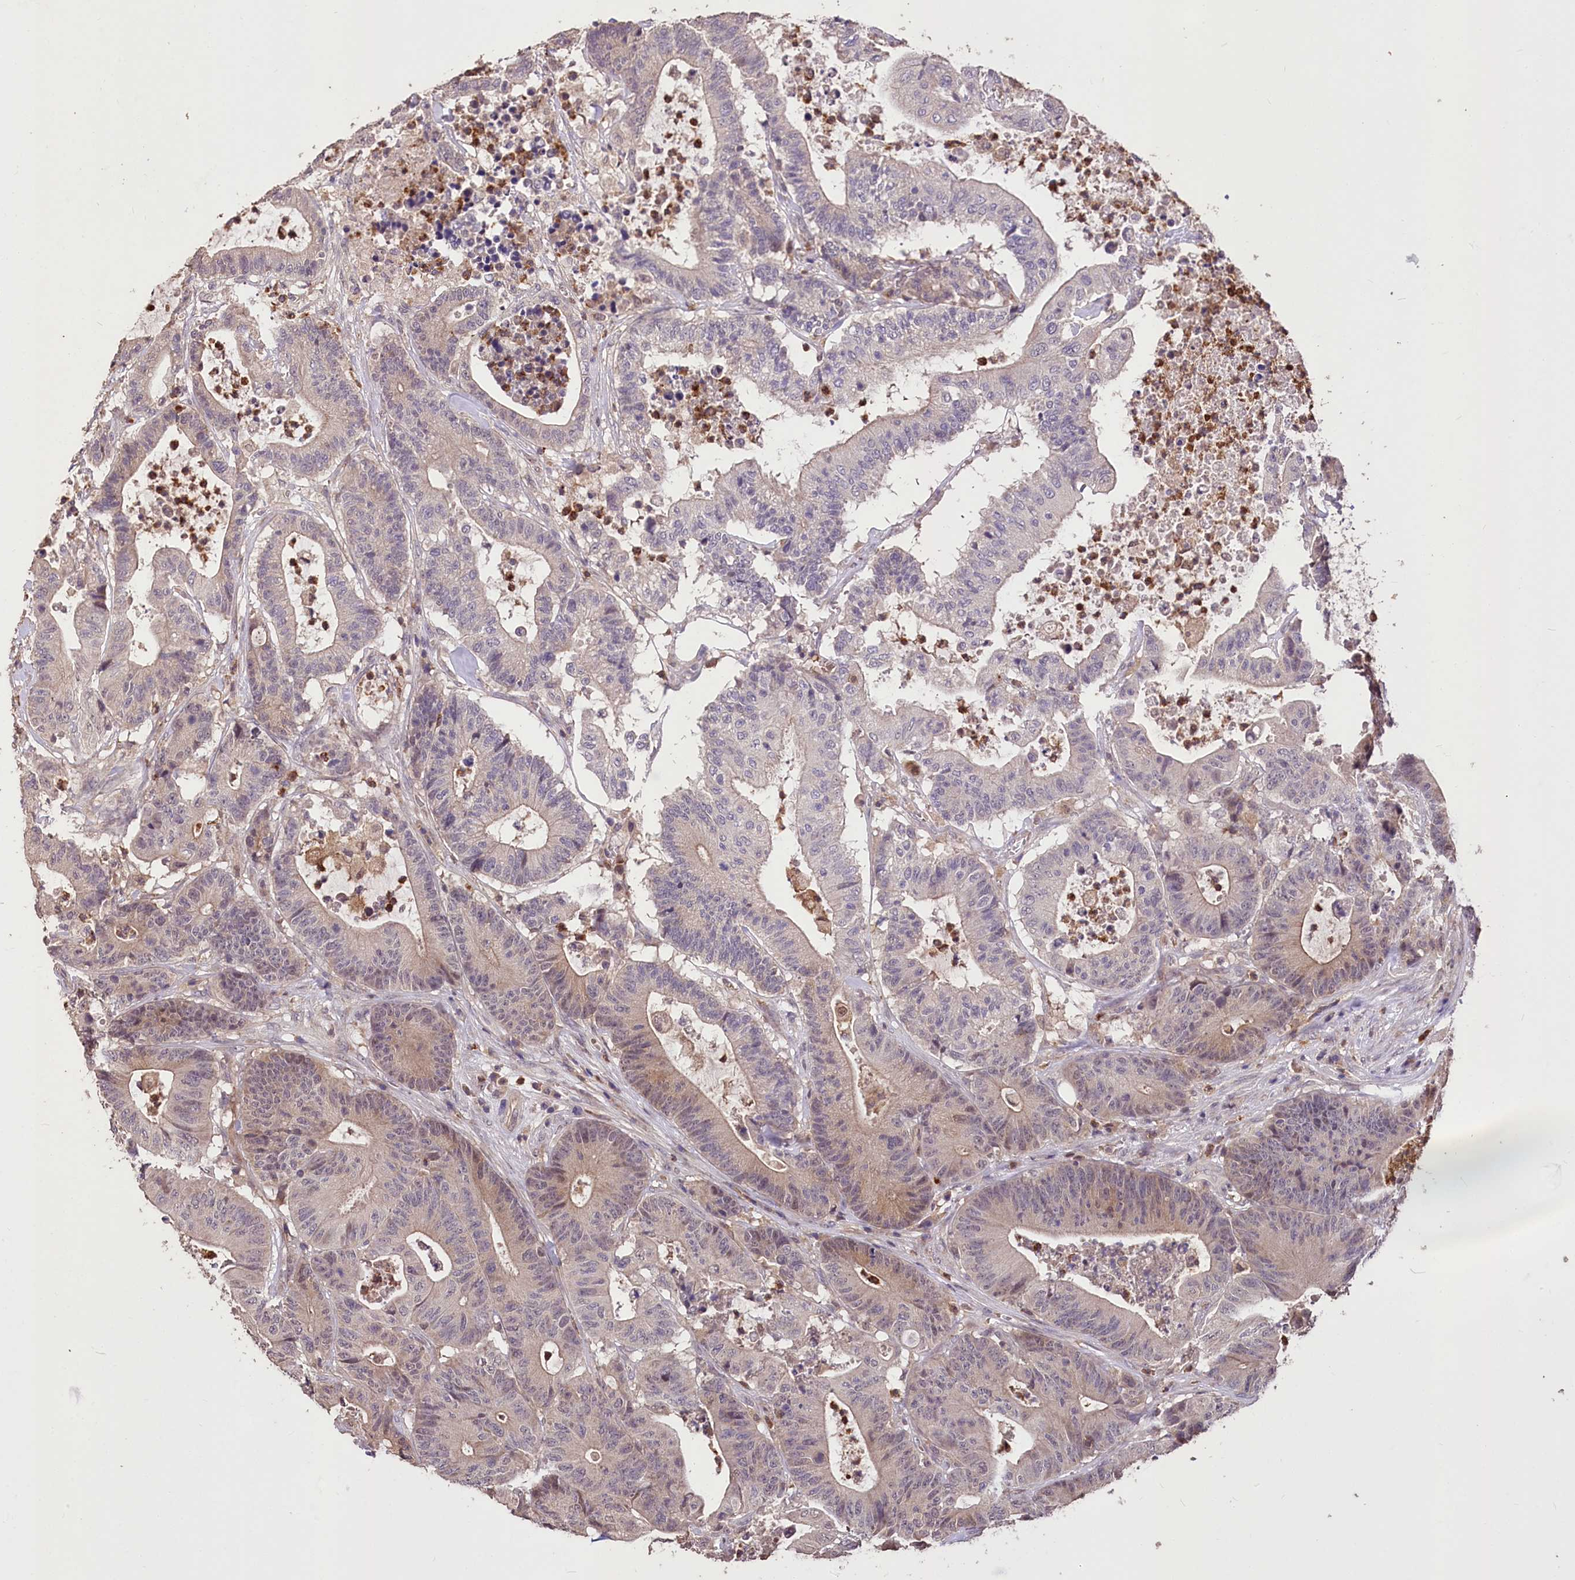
{"staining": {"intensity": "weak", "quantity": "<25%", "location": "cytoplasmic/membranous"}, "tissue": "colorectal cancer", "cell_type": "Tumor cells", "image_type": "cancer", "snomed": [{"axis": "morphology", "description": "Adenocarcinoma, NOS"}, {"axis": "topography", "description": "Colon"}], "caption": "Immunohistochemical staining of colorectal cancer (adenocarcinoma) exhibits no significant staining in tumor cells.", "gene": "SERGEF", "patient": {"sex": "female", "age": 84}}